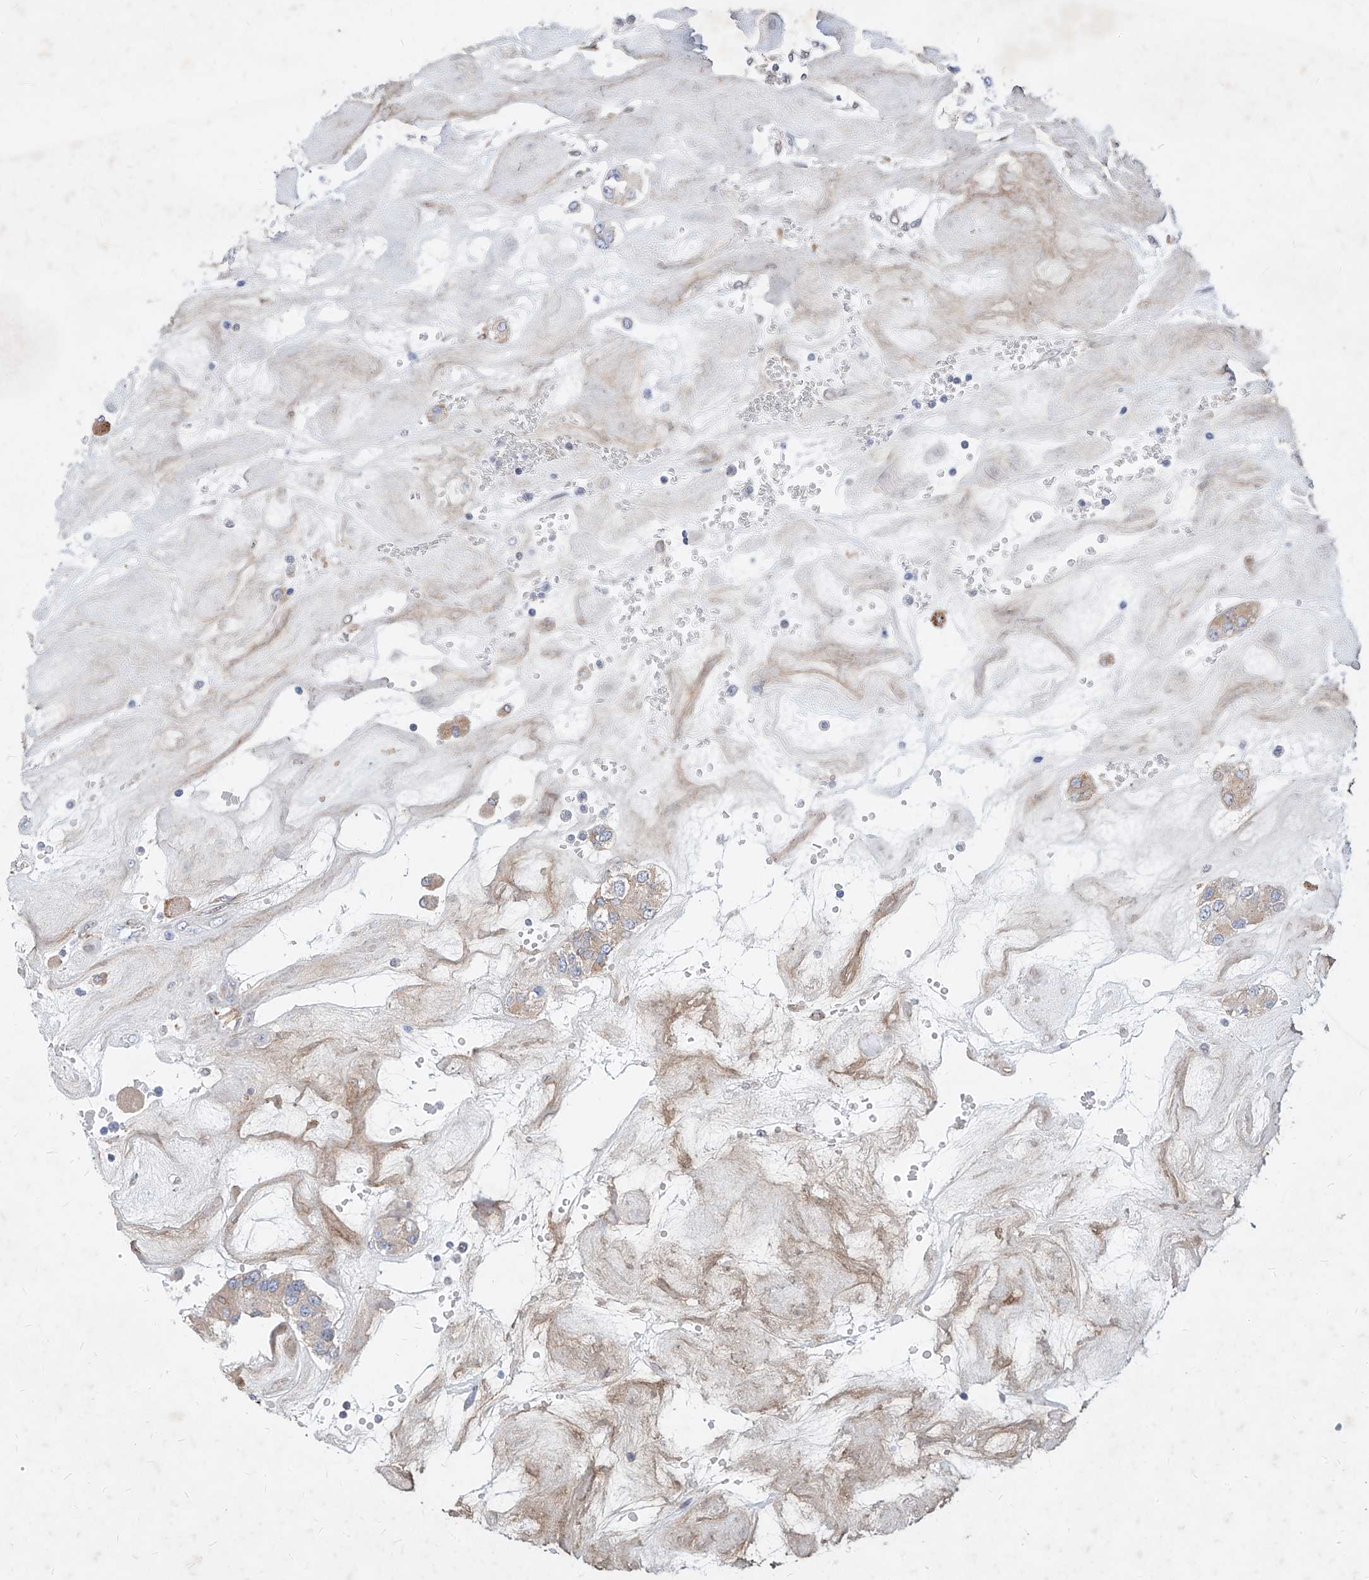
{"staining": {"intensity": "negative", "quantity": "none", "location": "none"}, "tissue": "carcinoid", "cell_type": "Tumor cells", "image_type": "cancer", "snomed": [{"axis": "morphology", "description": "Carcinoid, malignant, NOS"}, {"axis": "topography", "description": "Pancreas"}], "caption": "Image shows no protein expression in tumor cells of malignant carcinoid tissue. Brightfield microscopy of immunohistochemistry stained with DAB (3,3'-diaminobenzidine) (brown) and hematoxylin (blue), captured at high magnification.", "gene": "MX2", "patient": {"sex": "male", "age": 41}}